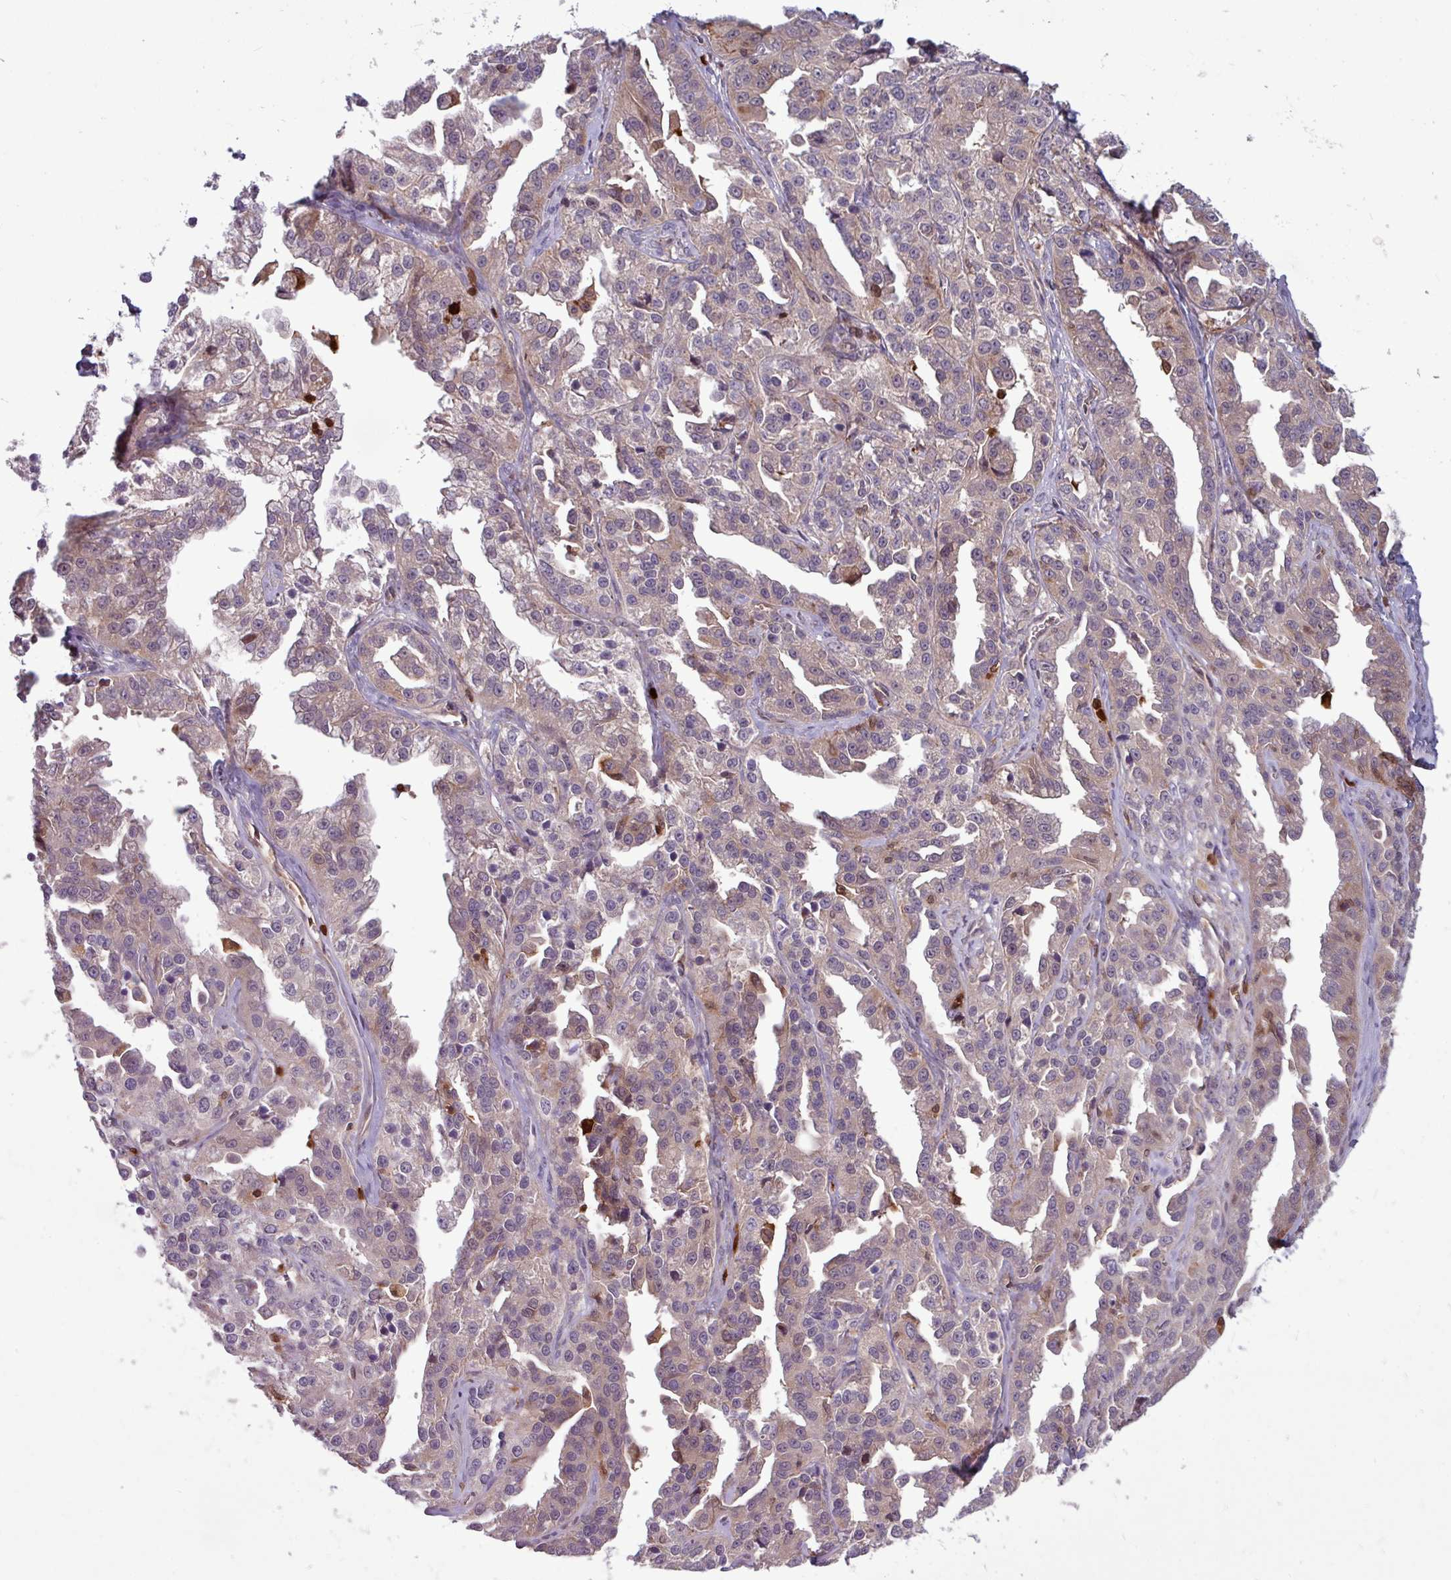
{"staining": {"intensity": "weak", "quantity": ">75%", "location": "cytoplasmic/membranous"}, "tissue": "ovarian cancer", "cell_type": "Tumor cells", "image_type": "cancer", "snomed": [{"axis": "morphology", "description": "Cystadenocarcinoma, serous, NOS"}, {"axis": "topography", "description": "Ovary"}], "caption": "Immunohistochemistry (IHC) of ovarian cancer (serous cystadenocarcinoma) reveals low levels of weak cytoplasmic/membranous staining in about >75% of tumor cells.", "gene": "SEC61G", "patient": {"sex": "female", "age": 75}}